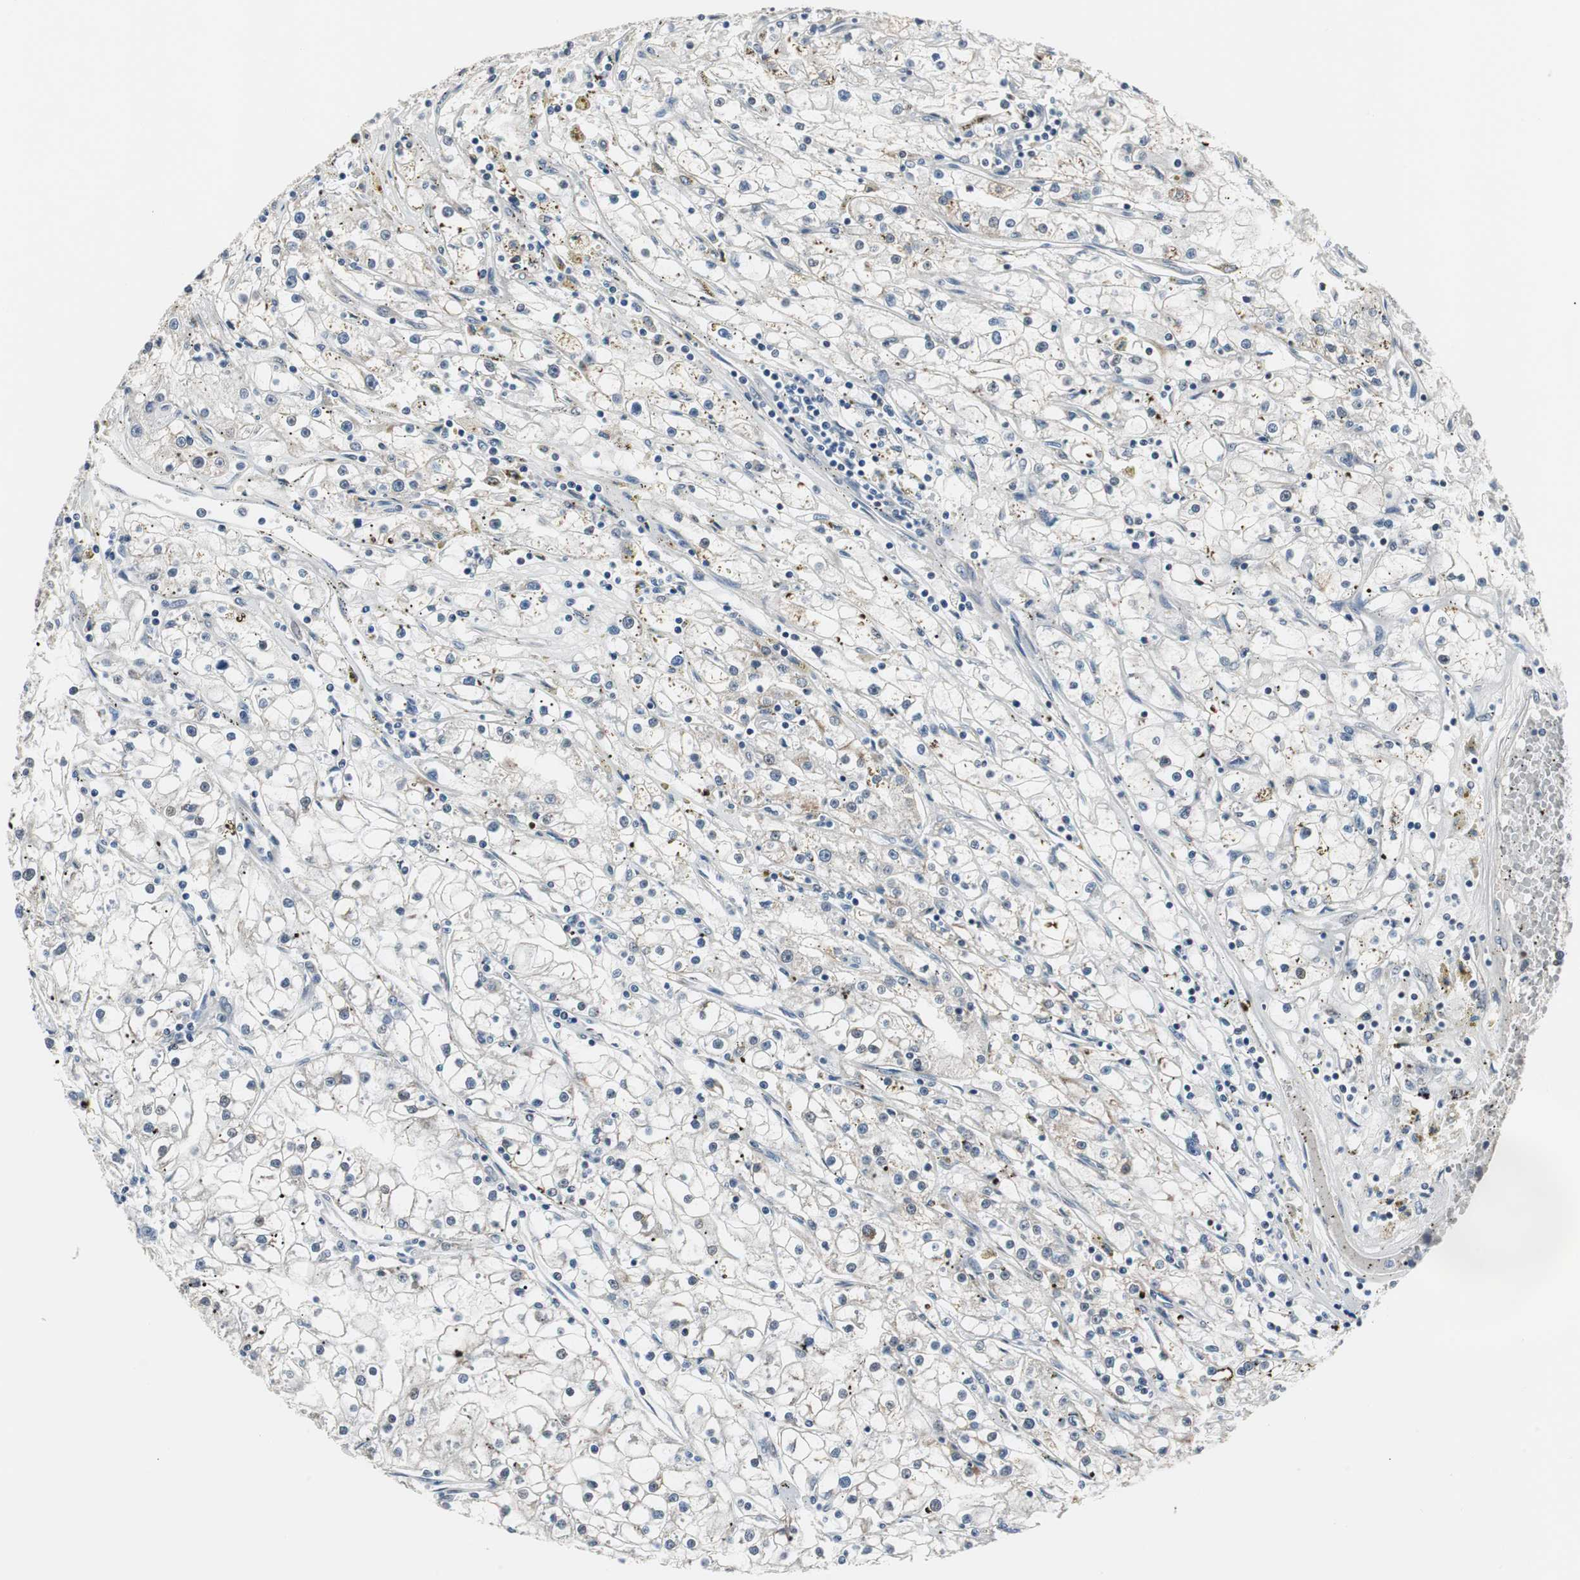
{"staining": {"intensity": "negative", "quantity": "none", "location": "none"}, "tissue": "renal cancer", "cell_type": "Tumor cells", "image_type": "cancer", "snomed": [{"axis": "morphology", "description": "Adenocarcinoma, NOS"}, {"axis": "topography", "description": "Kidney"}], "caption": "Protein analysis of adenocarcinoma (renal) displays no significant positivity in tumor cells.", "gene": "ZHX2", "patient": {"sex": "male", "age": 56}}